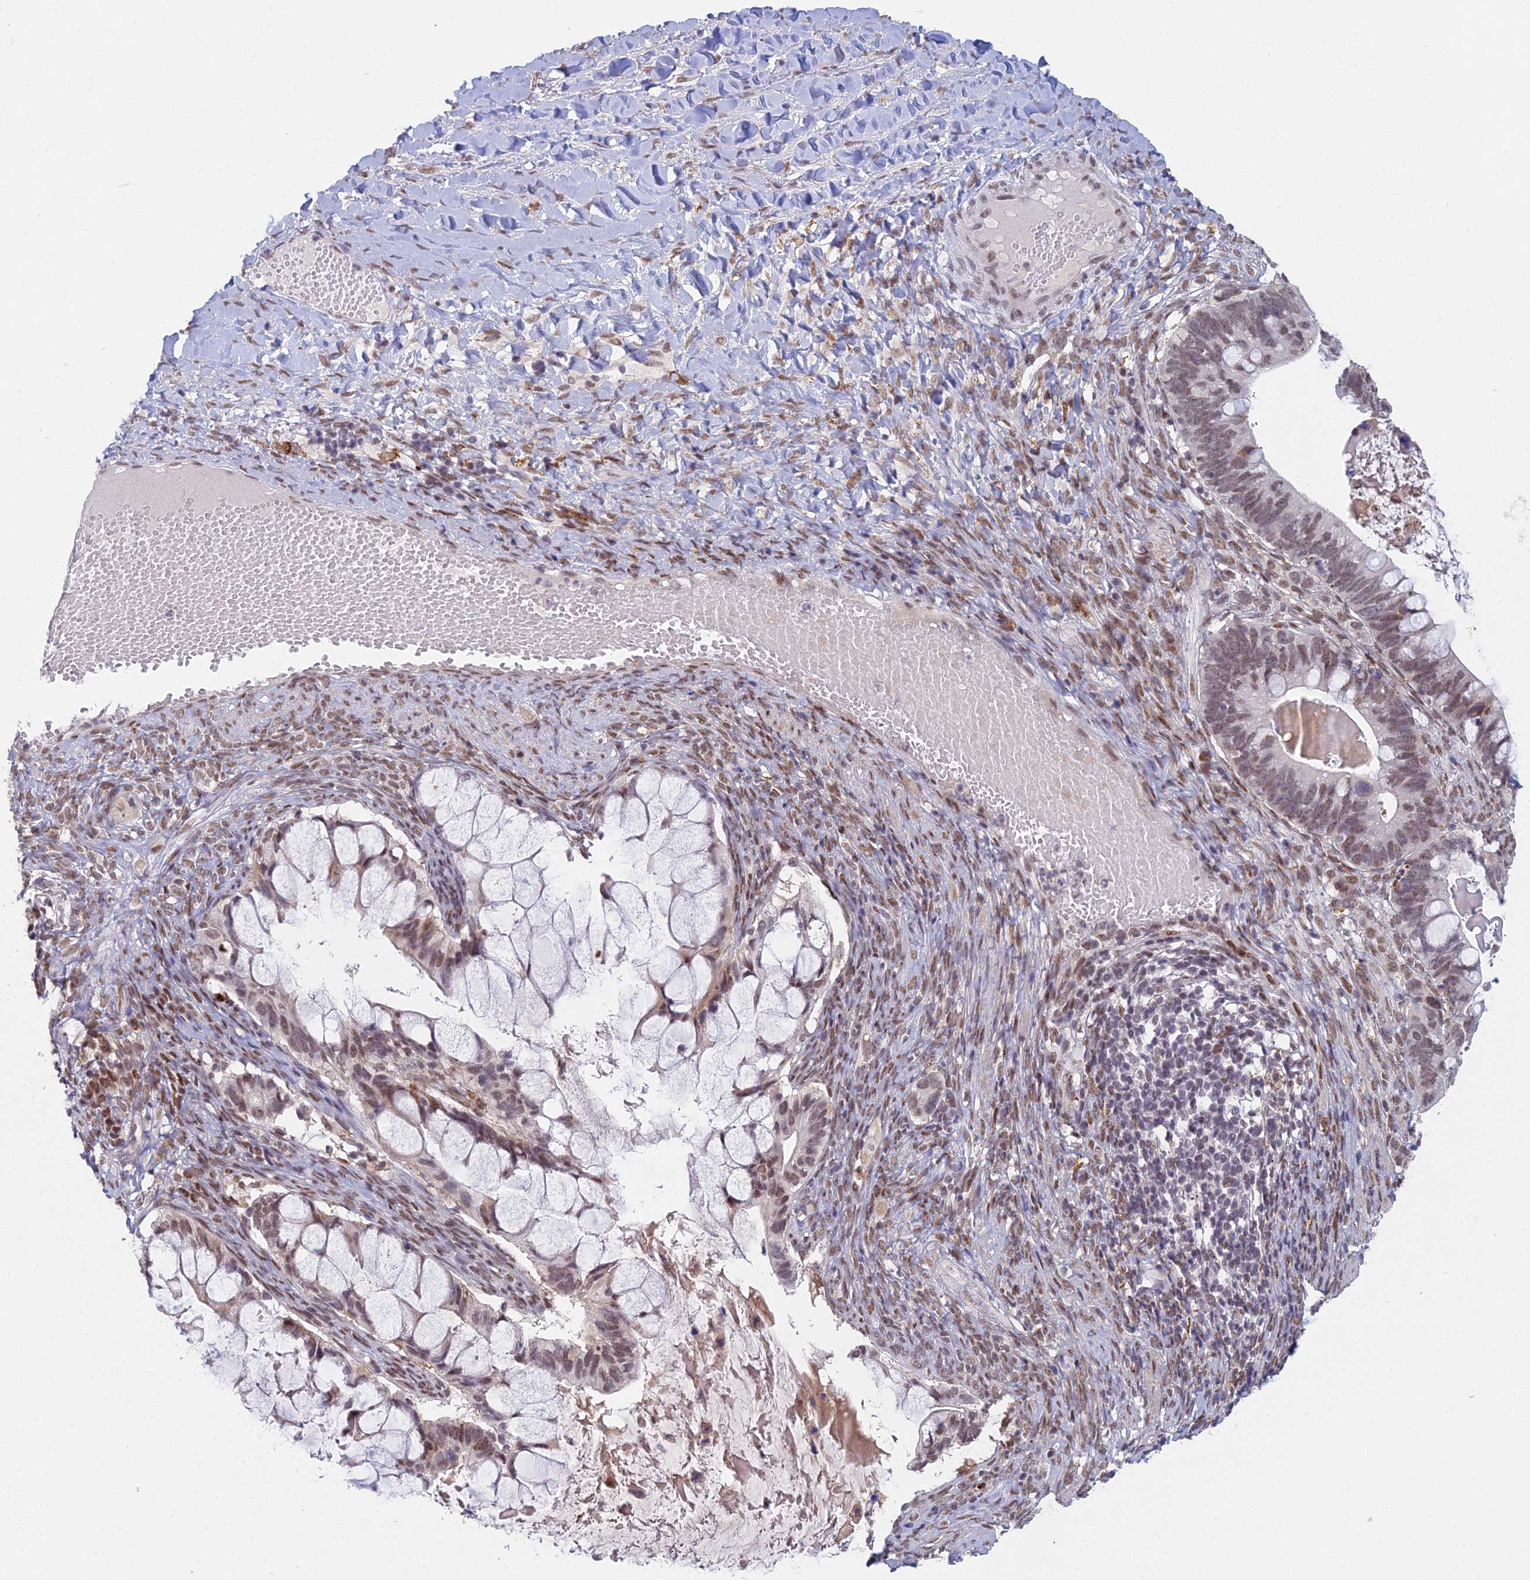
{"staining": {"intensity": "moderate", "quantity": "25%-75%", "location": "nuclear"}, "tissue": "ovarian cancer", "cell_type": "Tumor cells", "image_type": "cancer", "snomed": [{"axis": "morphology", "description": "Cystadenocarcinoma, mucinous, NOS"}, {"axis": "topography", "description": "Ovary"}], "caption": "Ovarian cancer stained for a protein (brown) demonstrates moderate nuclear positive expression in approximately 25%-75% of tumor cells.", "gene": "ABHD17A", "patient": {"sex": "female", "age": 61}}